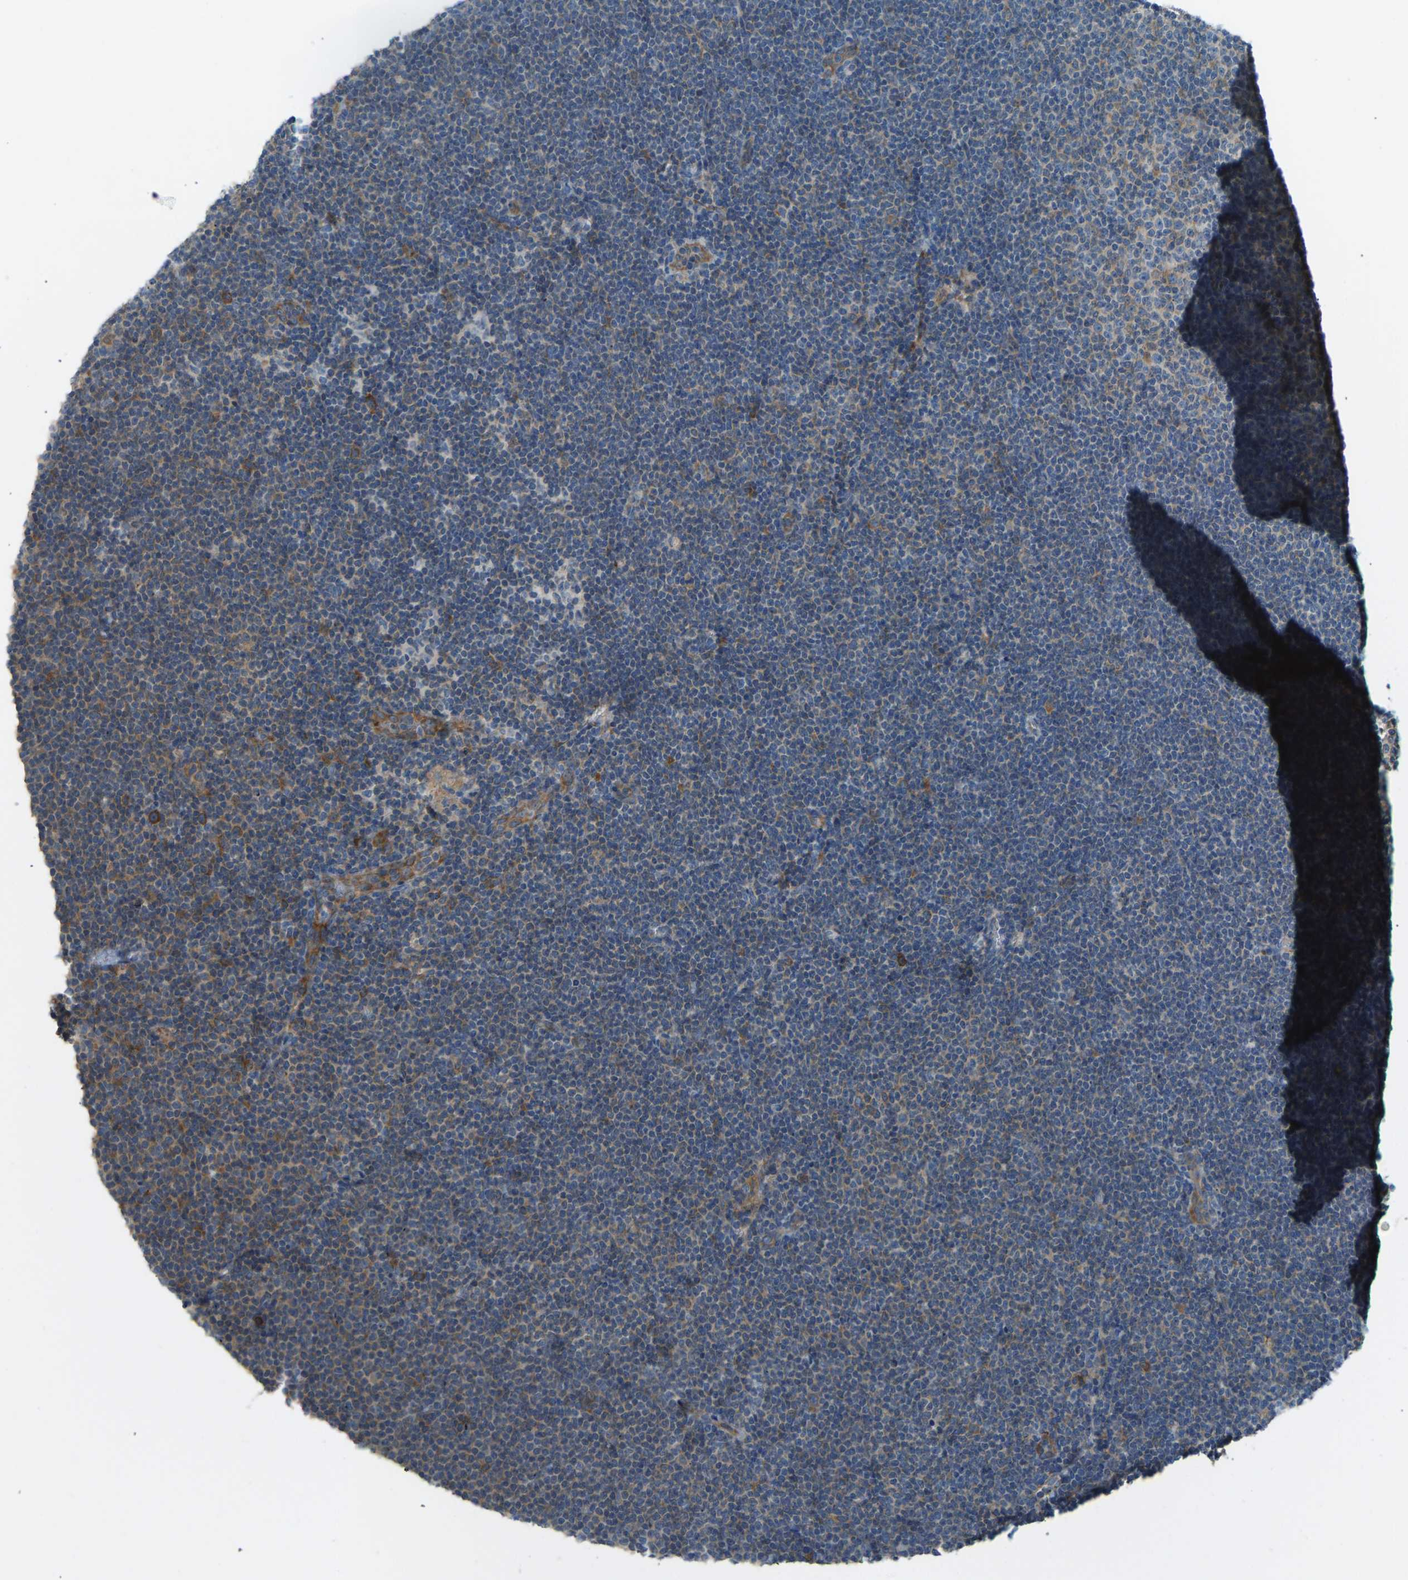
{"staining": {"intensity": "moderate", "quantity": "25%-75%", "location": "cytoplasmic/membranous"}, "tissue": "lymphoma", "cell_type": "Tumor cells", "image_type": "cancer", "snomed": [{"axis": "morphology", "description": "Malignant lymphoma, non-Hodgkin's type, Low grade"}, {"axis": "topography", "description": "Lymph node"}], "caption": "Immunohistochemistry staining of lymphoma, which reveals medium levels of moderate cytoplasmic/membranous expression in approximately 25%-75% of tumor cells indicating moderate cytoplasmic/membranous protein positivity. The staining was performed using DAB (3,3'-diaminobenzidine) (brown) for protein detection and nuclei were counterstained in hematoxylin (blue).", "gene": "STAU2", "patient": {"sex": "female", "age": 53}}